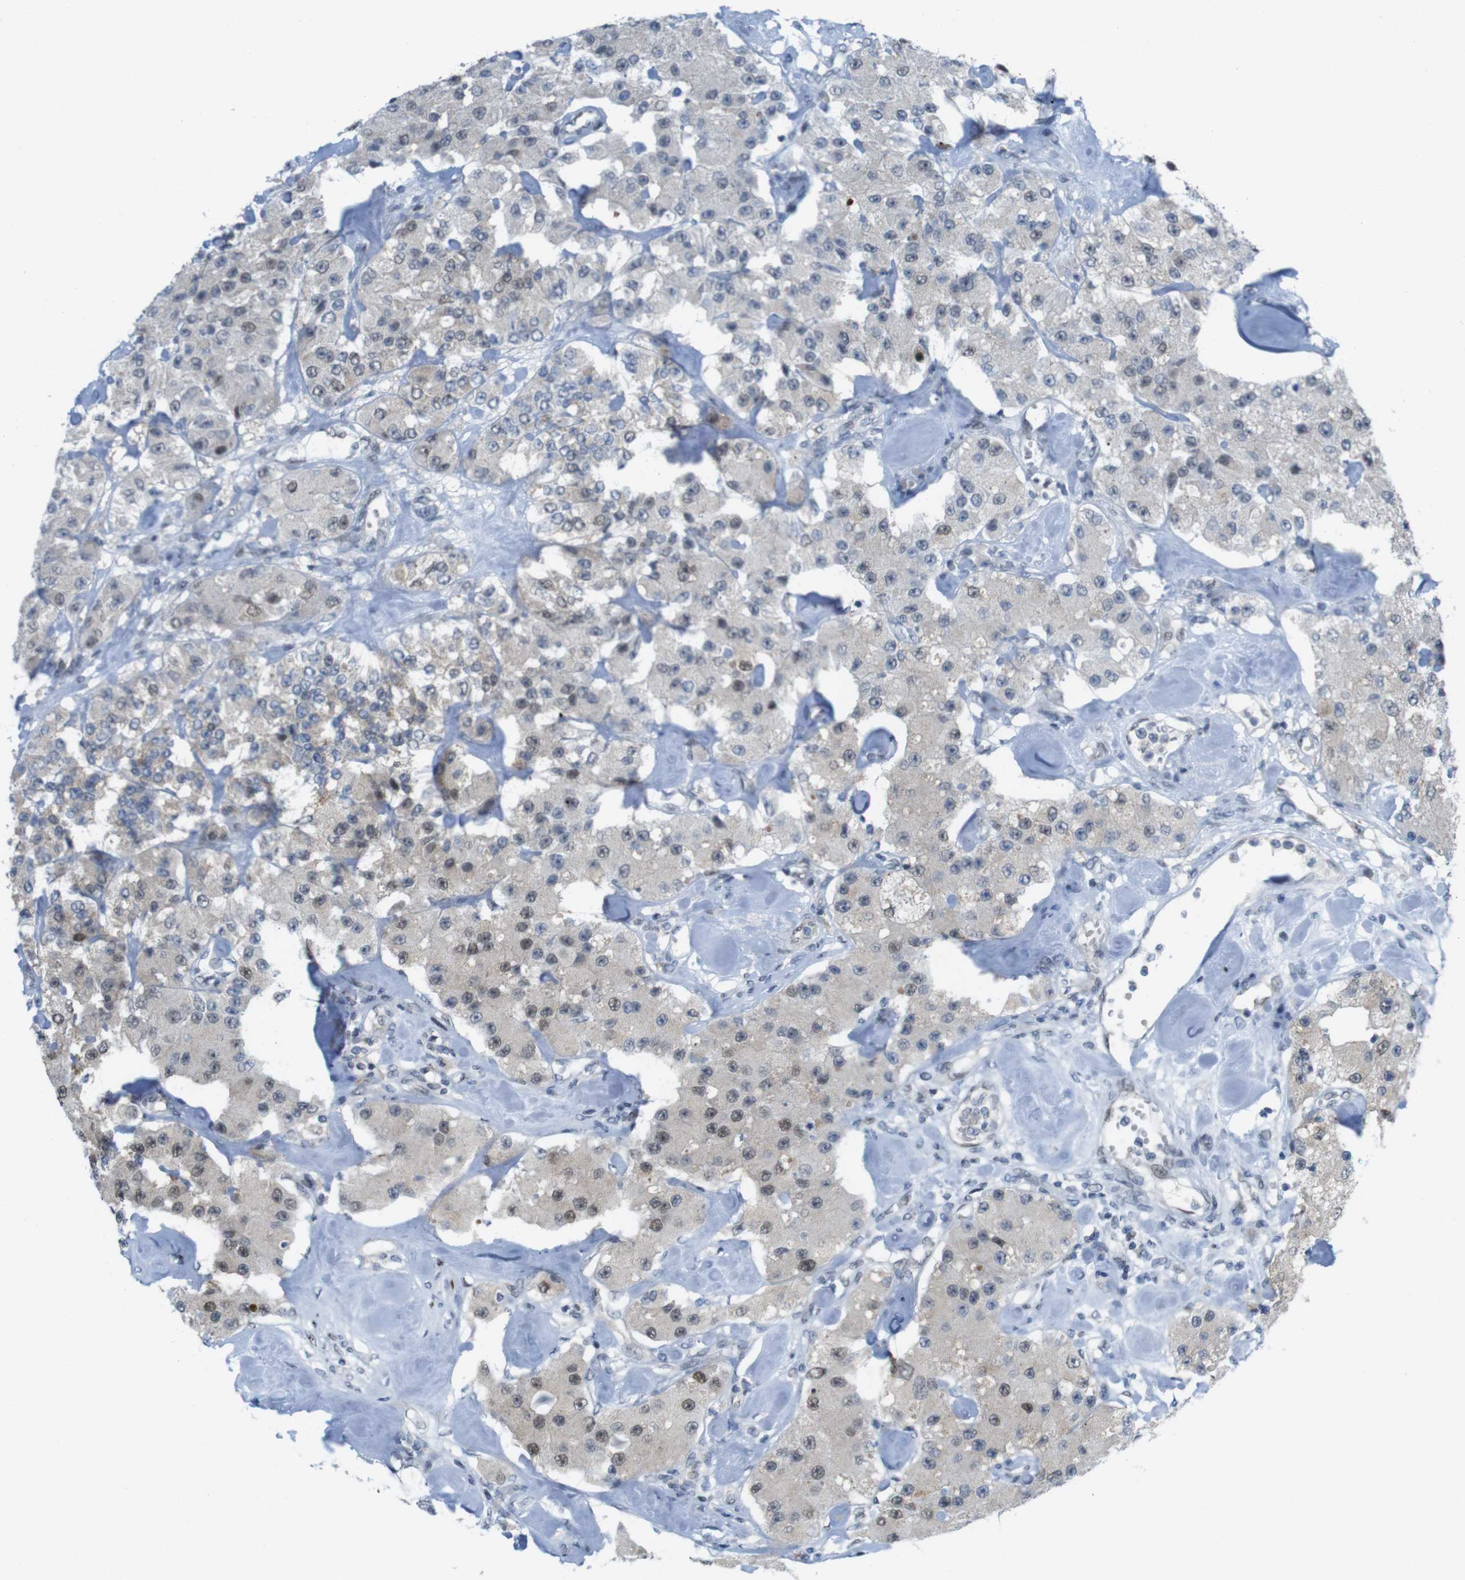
{"staining": {"intensity": "moderate", "quantity": "<25%", "location": "nuclear"}, "tissue": "carcinoid", "cell_type": "Tumor cells", "image_type": "cancer", "snomed": [{"axis": "morphology", "description": "Carcinoid, malignant, NOS"}, {"axis": "topography", "description": "Pancreas"}], "caption": "Carcinoid was stained to show a protein in brown. There is low levels of moderate nuclear expression in approximately <25% of tumor cells. (DAB (3,3'-diaminobenzidine) IHC with brightfield microscopy, high magnification).", "gene": "UBB", "patient": {"sex": "male", "age": 41}}